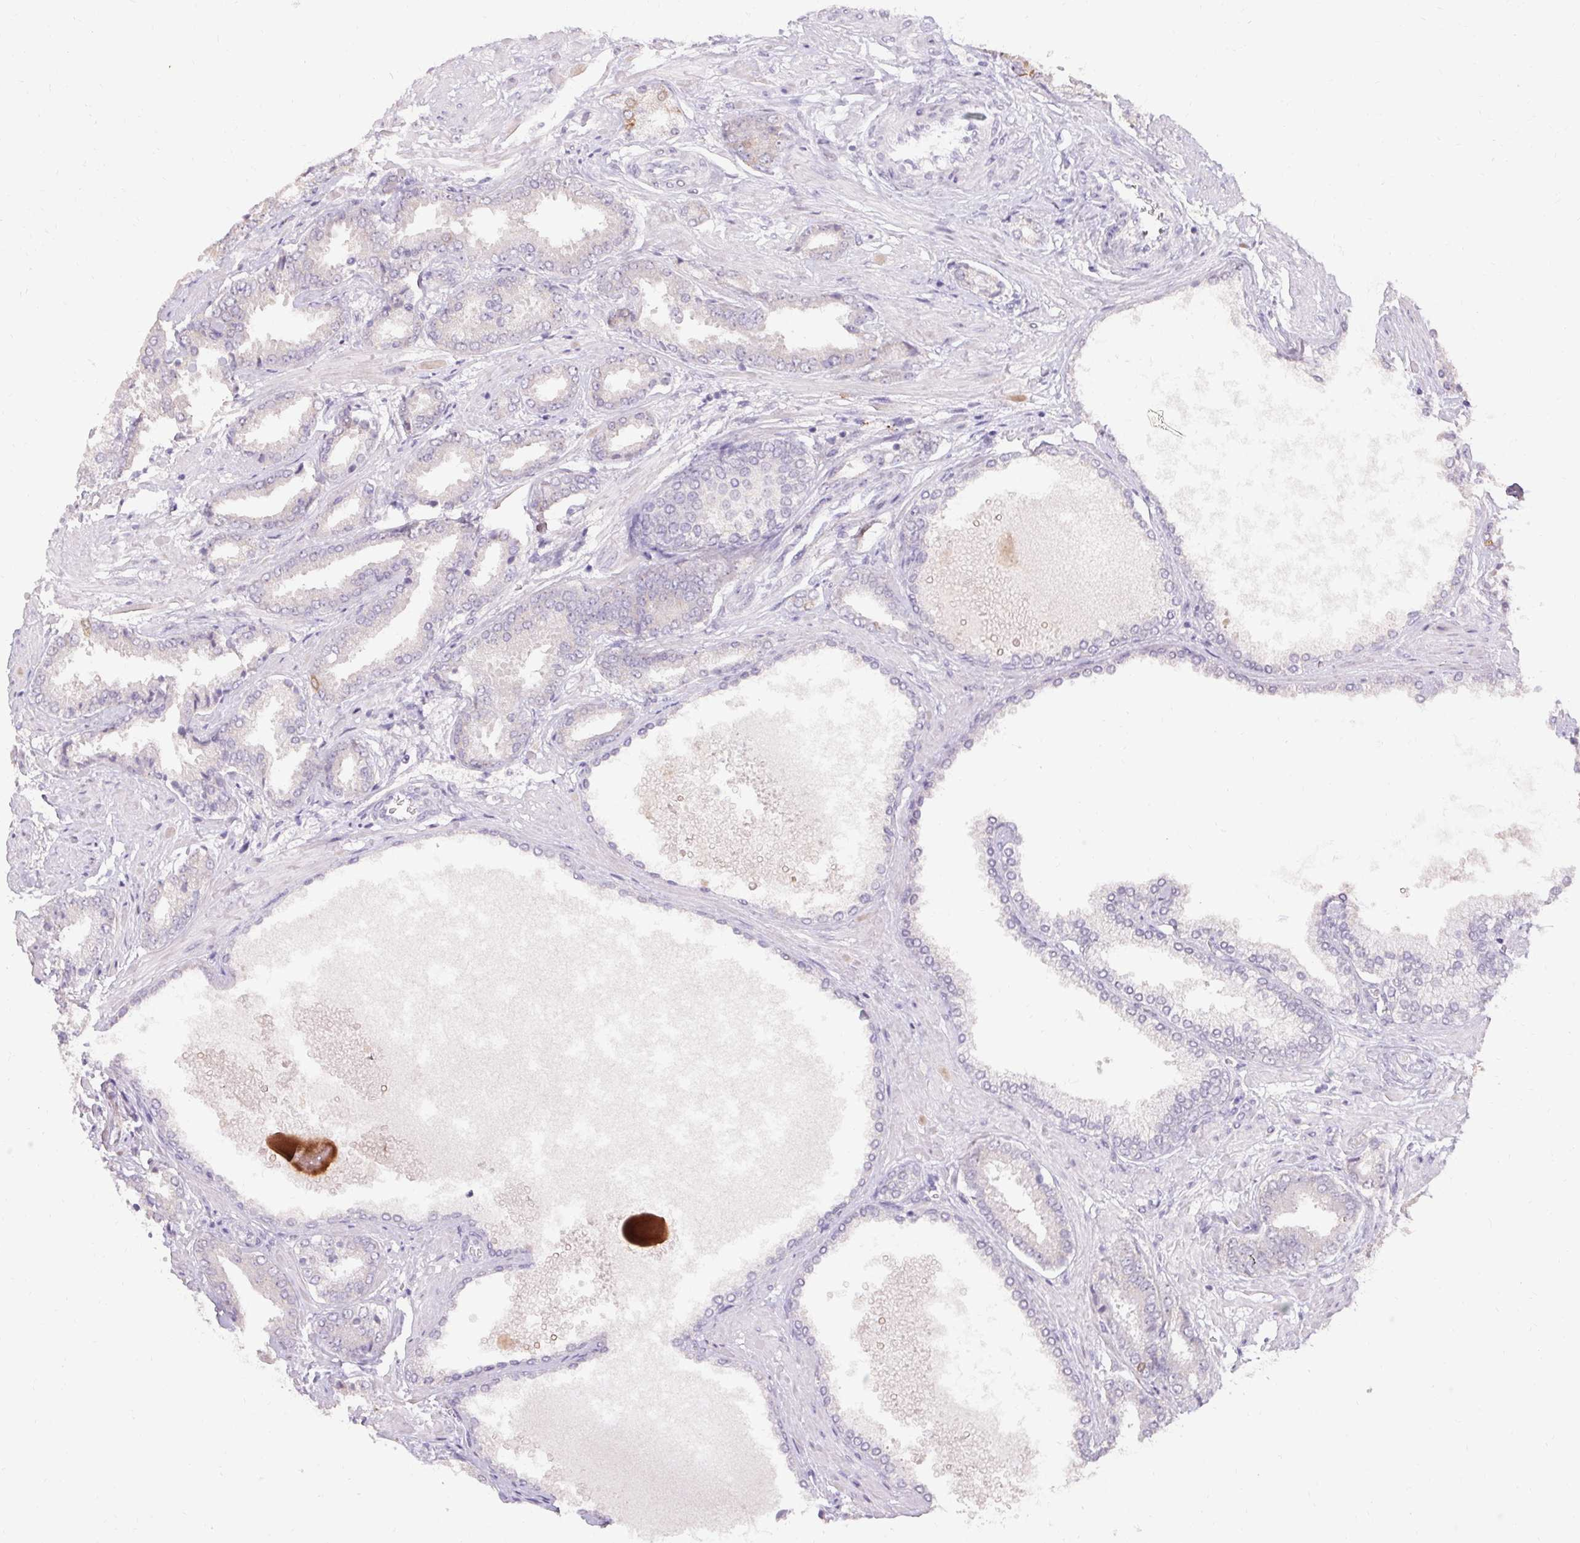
{"staining": {"intensity": "negative", "quantity": "none", "location": "none"}, "tissue": "prostate cancer", "cell_type": "Tumor cells", "image_type": "cancer", "snomed": [{"axis": "morphology", "description": "Adenocarcinoma, High grade"}, {"axis": "topography", "description": "Prostate"}], "caption": "Immunohistochemistry of prostate cancer exhibits no positivity in tumor cells. (DAB immunohistochemistry (IHC), high magnification).", "gene": "HSD17B3", "patient": {"sex": "male", "age": 56}}